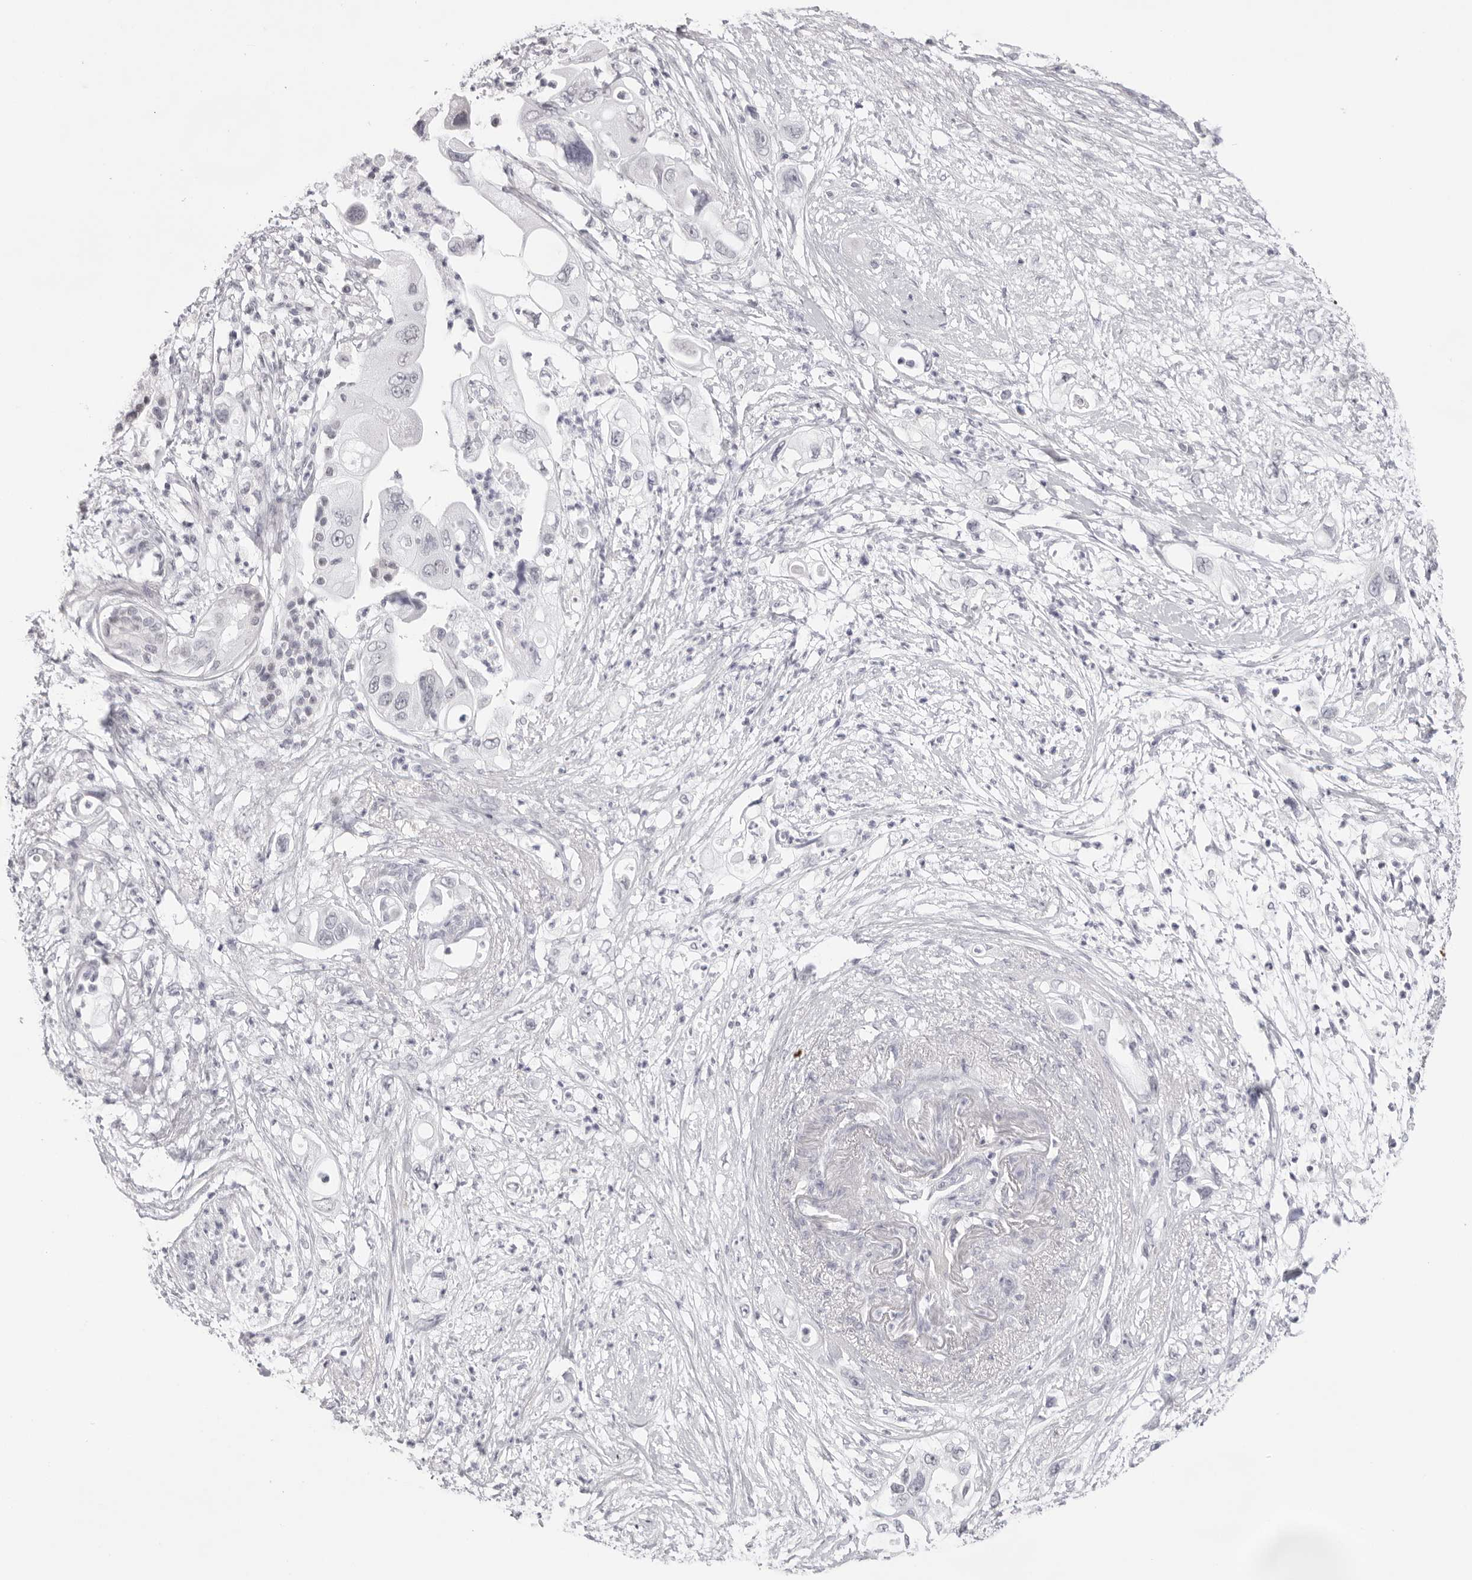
{"staining": {"intensity": "negative", "quantity": "none", "location": "none"}, "tissue": "pancreatic cancer", "cell_type": "Tumor cells", "image_type": "cancer", "snomed": [{"axis": "morphology", "description": "Adenocarcinoma, NOS"}, {"axis": "topography", "description": "Pancreas"}], "caption": "Immunohistochemical staining of human pancreatic cancer shows no significant expression in tumor cells. (Stains: DAB (3,3'-diaminobenzidine) IHC with hematoxylin counter stain, Microscopy: brightfield microscopy at high magnification).", "gene": "KLK12", "patient": {"sex": "male", "age": 66}}